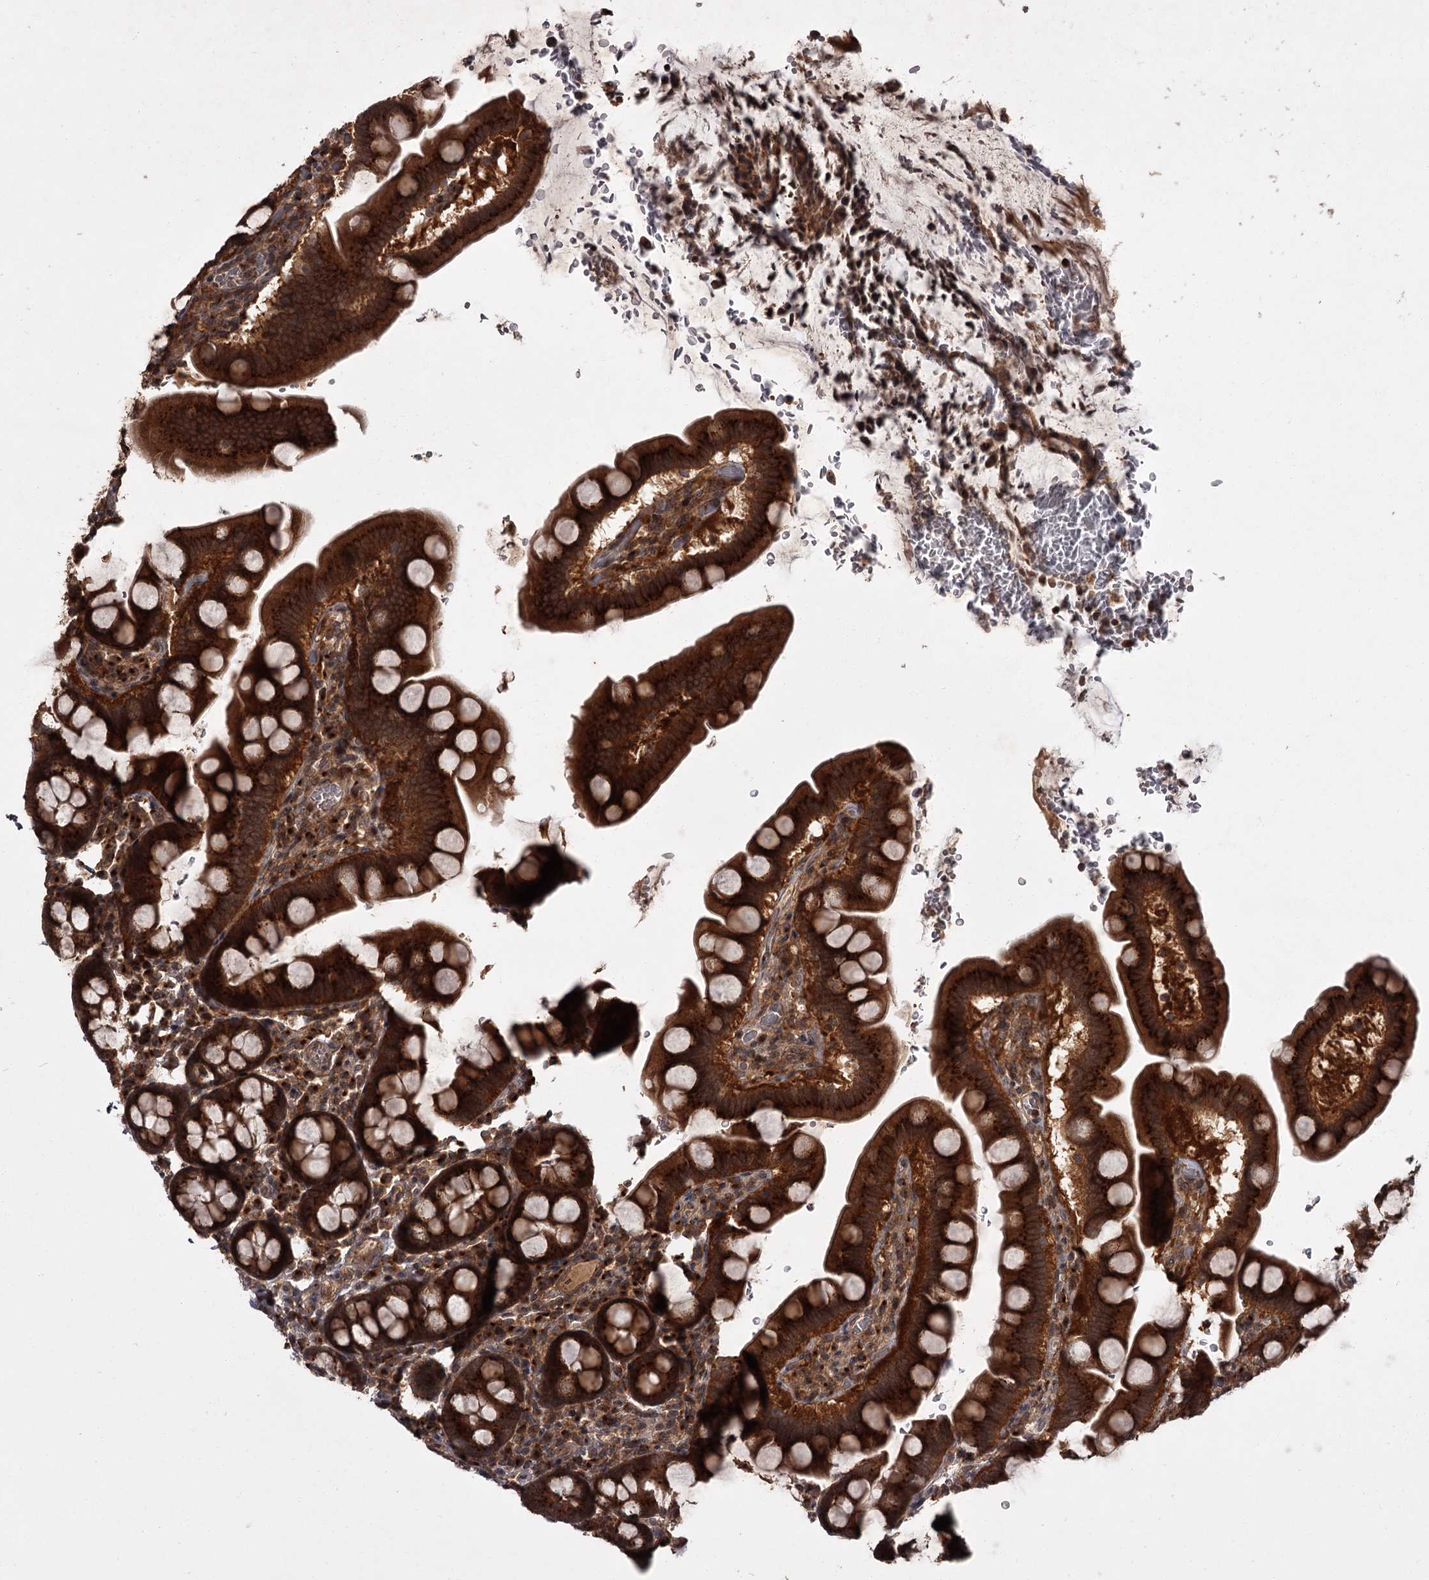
{"staining": {"intensity": "strong", "quantity": ">75%", "location": "cytoplasmic/membranous"}, "tissue": "small intestine", "cell_type": "Glandular cells", "image_type": "normal", "snomed": [{"axis": "morphology", "description": "Normal tissue, NOS"}, {"axis": "topography", "description": "Stomach, upper"}, {"axis": "topography", "description": "Stomach, lower"}, {"axis": "topography", "description": "Small intestine"}], "caption": "About >75% of glandular cells in normal human small intestine demonstrate strong cytoplasmic/membranous protein expression as visualized by brown immunohistochemical staining.", "gene": "TBC1D23", "patient": {"sex": "male", "age": 68}}